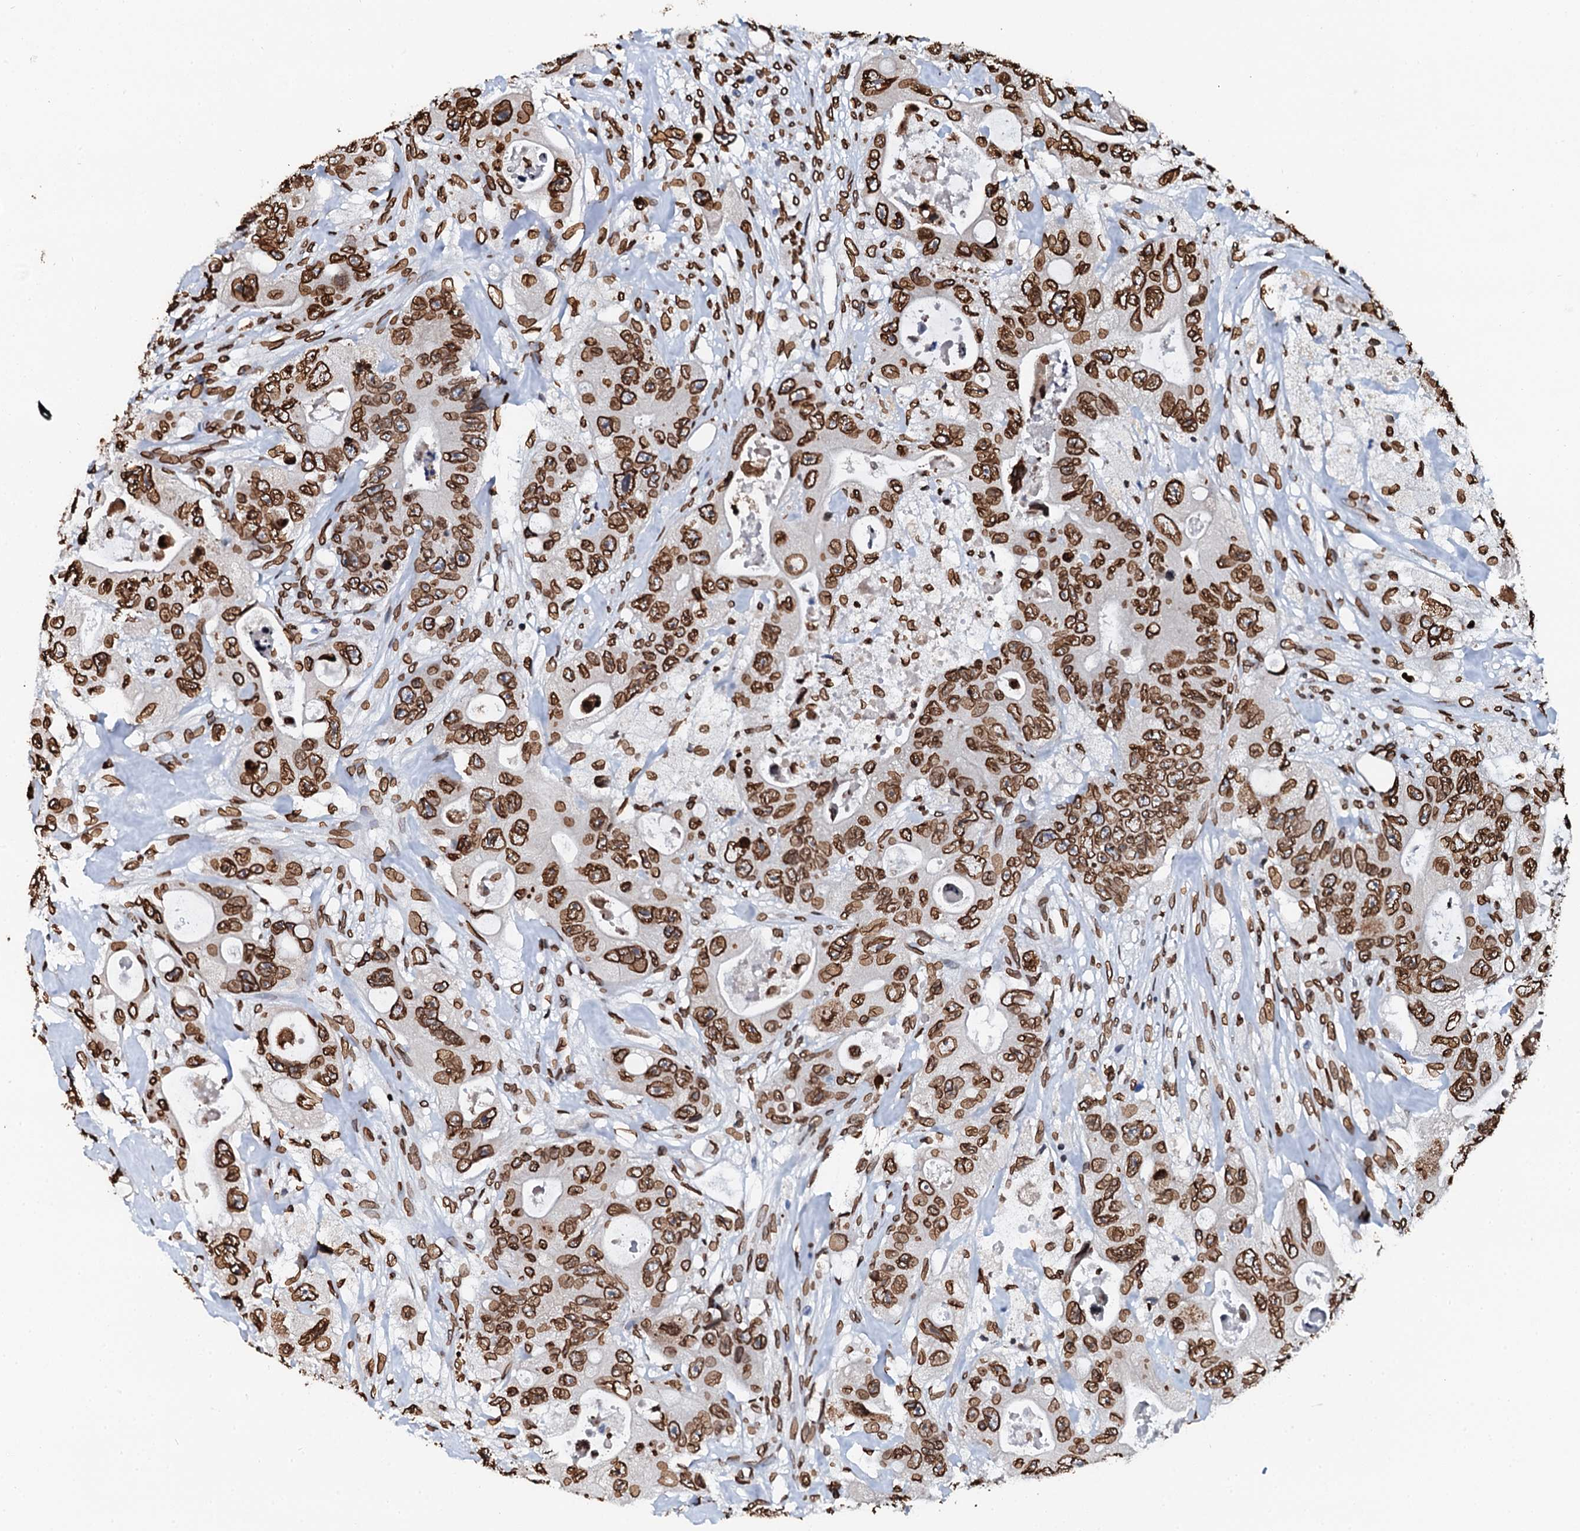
{"staining": {"intensity": "strong", "quantity": ">75%", "location": "cytoplasmic/membranous,nuclear"}, "tissue": "colorectal cancer", "cell_type": "Tumor cells", "image_type": "cancer", "snomed": [{"axis": "morphology", "description": "Adenocarcinoma, NOS"}, {"axis": "topography", "description": "Colon"}], "caption": "Approximately >75% of tumor cells in human colorectal cancer (adenocarcinoma) display strong cytoplasmic/membranous and nuclear protein staining as visualized by brown immunohistochemical staining.", "gene": "KATNAL2", "patient": {"sex": "female", "age": 46}}